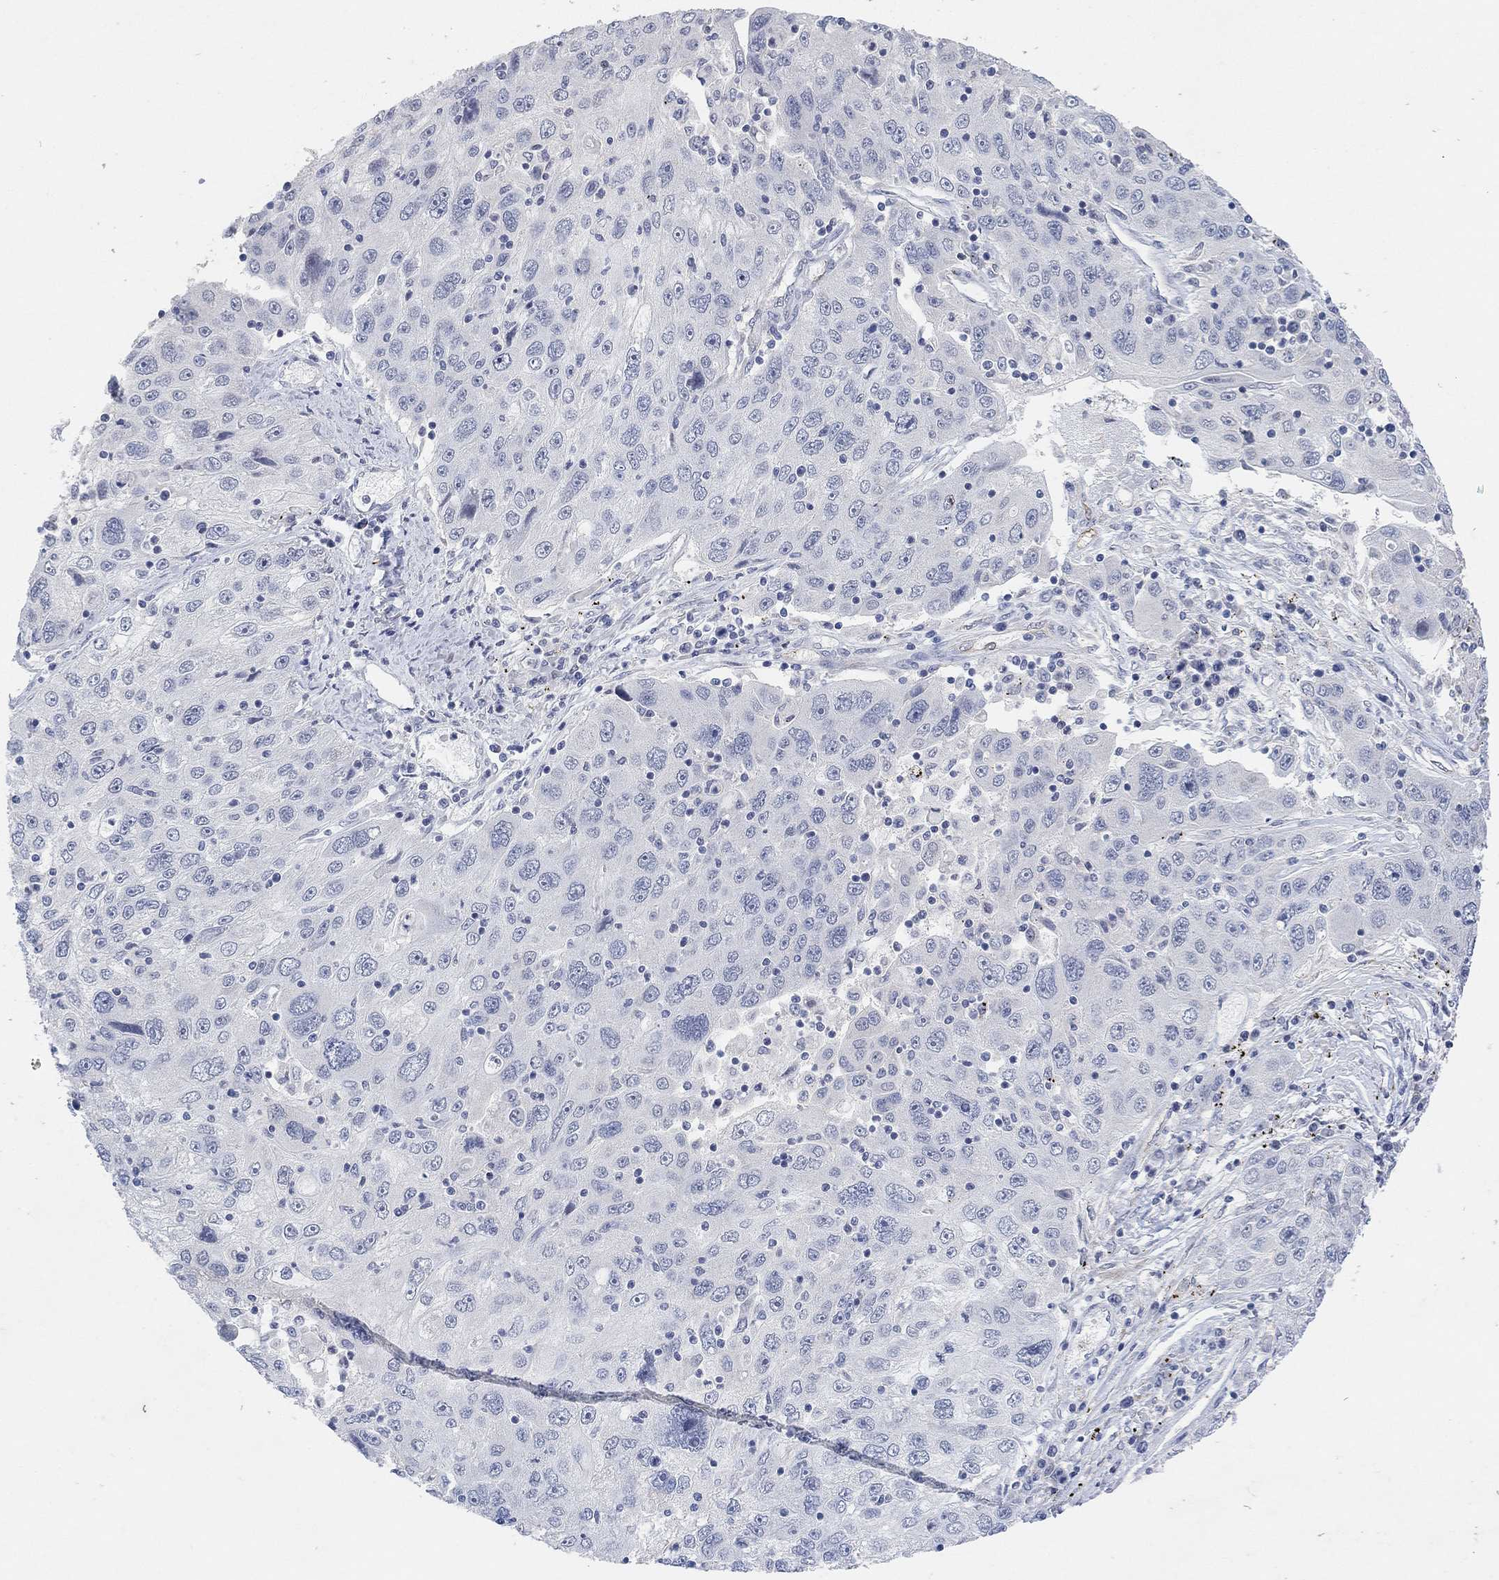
{"staining": {"intensity": "negative", "quantity": "none", "location": "none"}, "tissue": "stomach cancer", "cell_type": "Tumor cells", "image_type": "cancer", "snomed": [{"axis": "morphology", "description": "Adenocarcinoma, NOS"}, {"axis": "topography", "description": "Stomach"}], "caption": "There is no significant positivity in tumor cells of stomach cancer (adenocarcinoma). (DAB IHC with hematoxylin counter stain).", "gene": "VAT1L", "patient": {"sex": "male", "age": 56}}